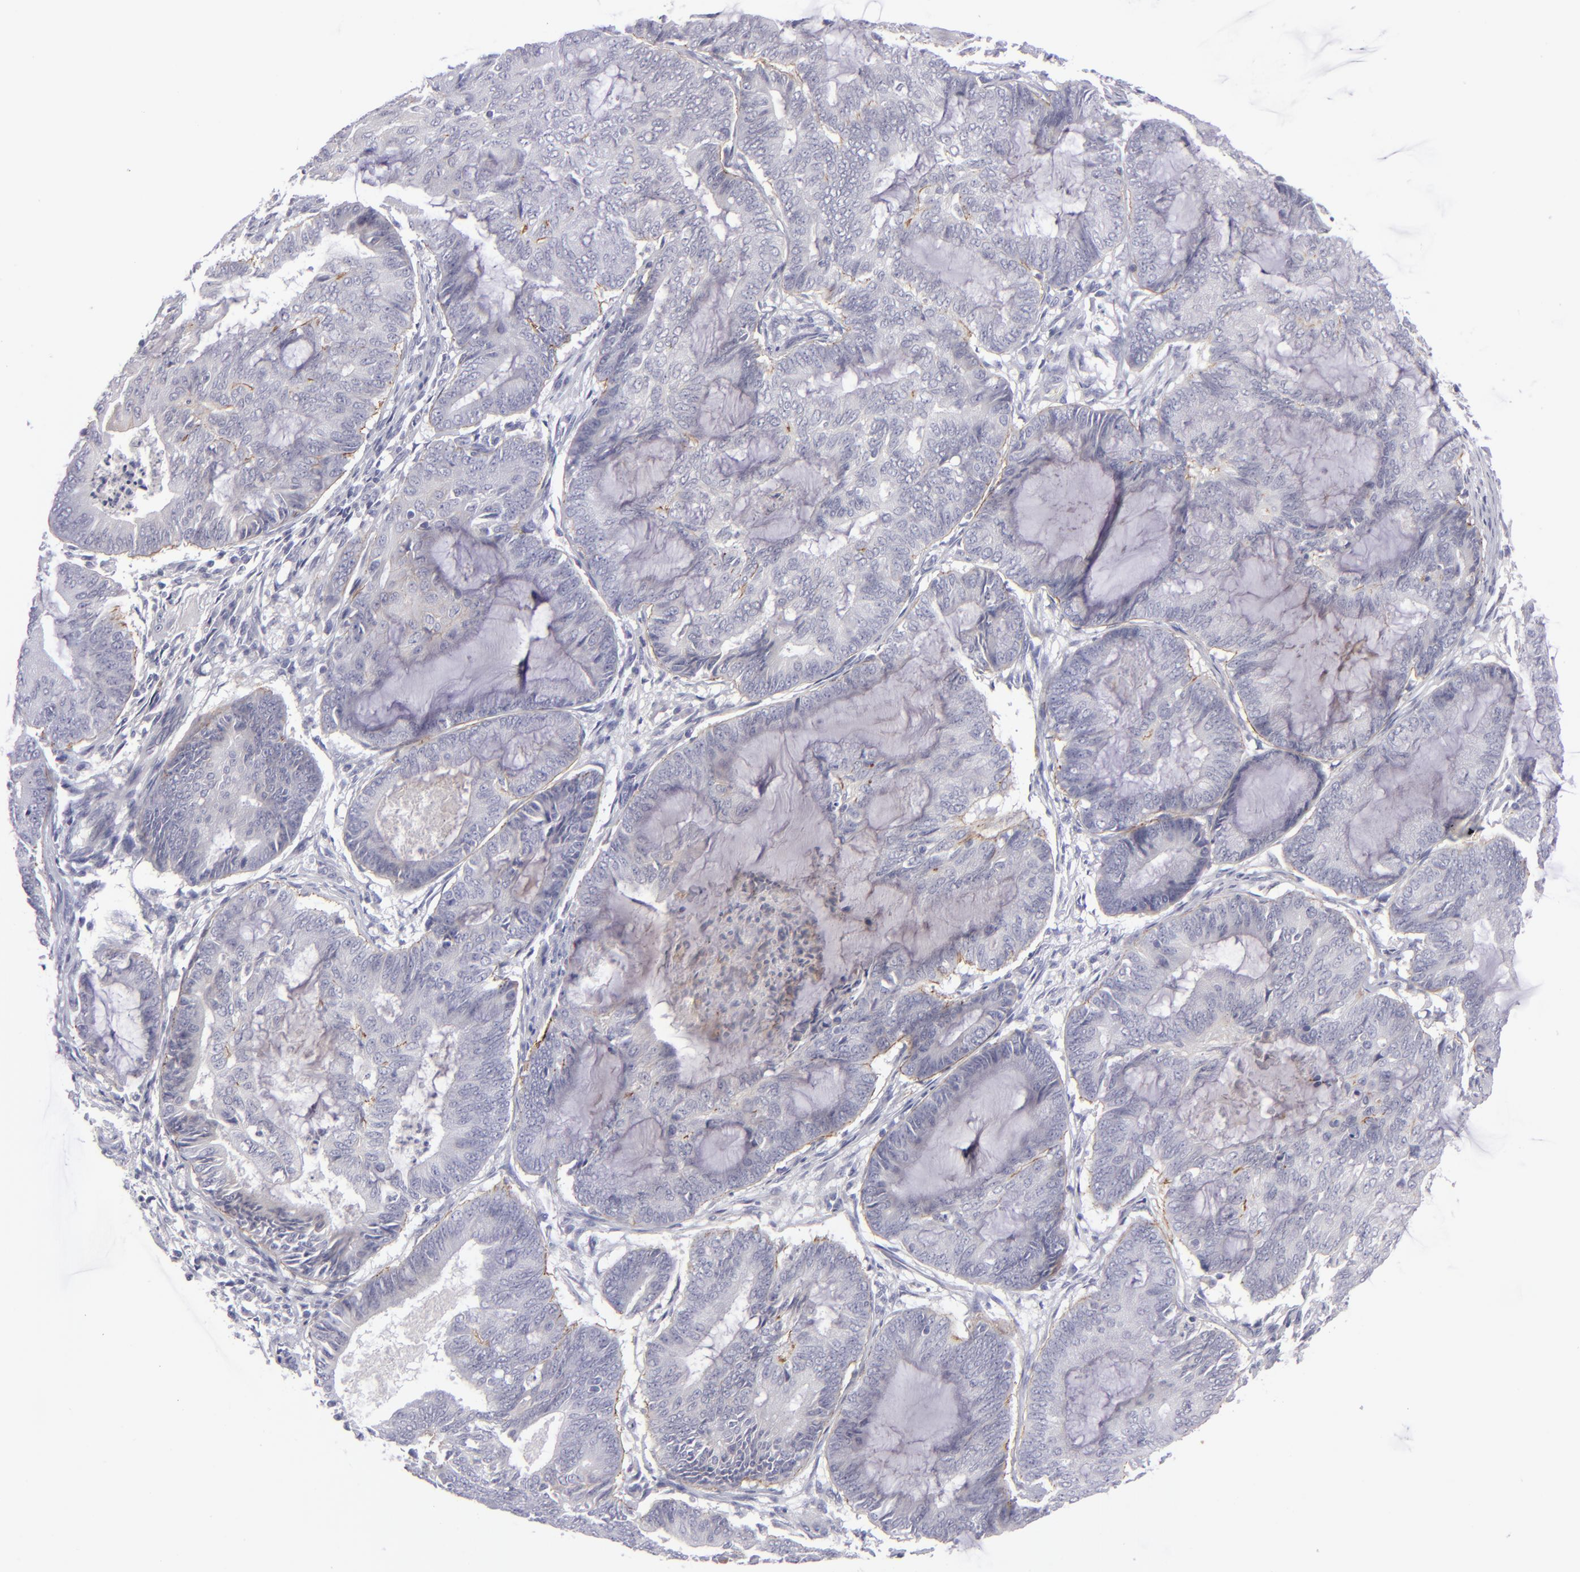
{"staining": {"intensity": "negative", "quantity": "none", "location": "none"}, "tissue": "endometrial cancer", "cell_type": "Tumor cells", "image_type": "cancer", "snomed": [{"axis": "morphology", "description": "Adenocarcinoma, NOS"}, {"axis": "topography", "description": "Endometrium"}], "caption": "An immunohistochemistry histopathology image of endometrial adenocarcinoma is shown. There is no staining in tumor cells of endometrial adenocarcinoma. The staining is performed using DAB brown chromogen with nuclei counter-stained in using hematoxylin.", "gene": "ITGB4", "patient": {"sex": "female", "age": 63}}